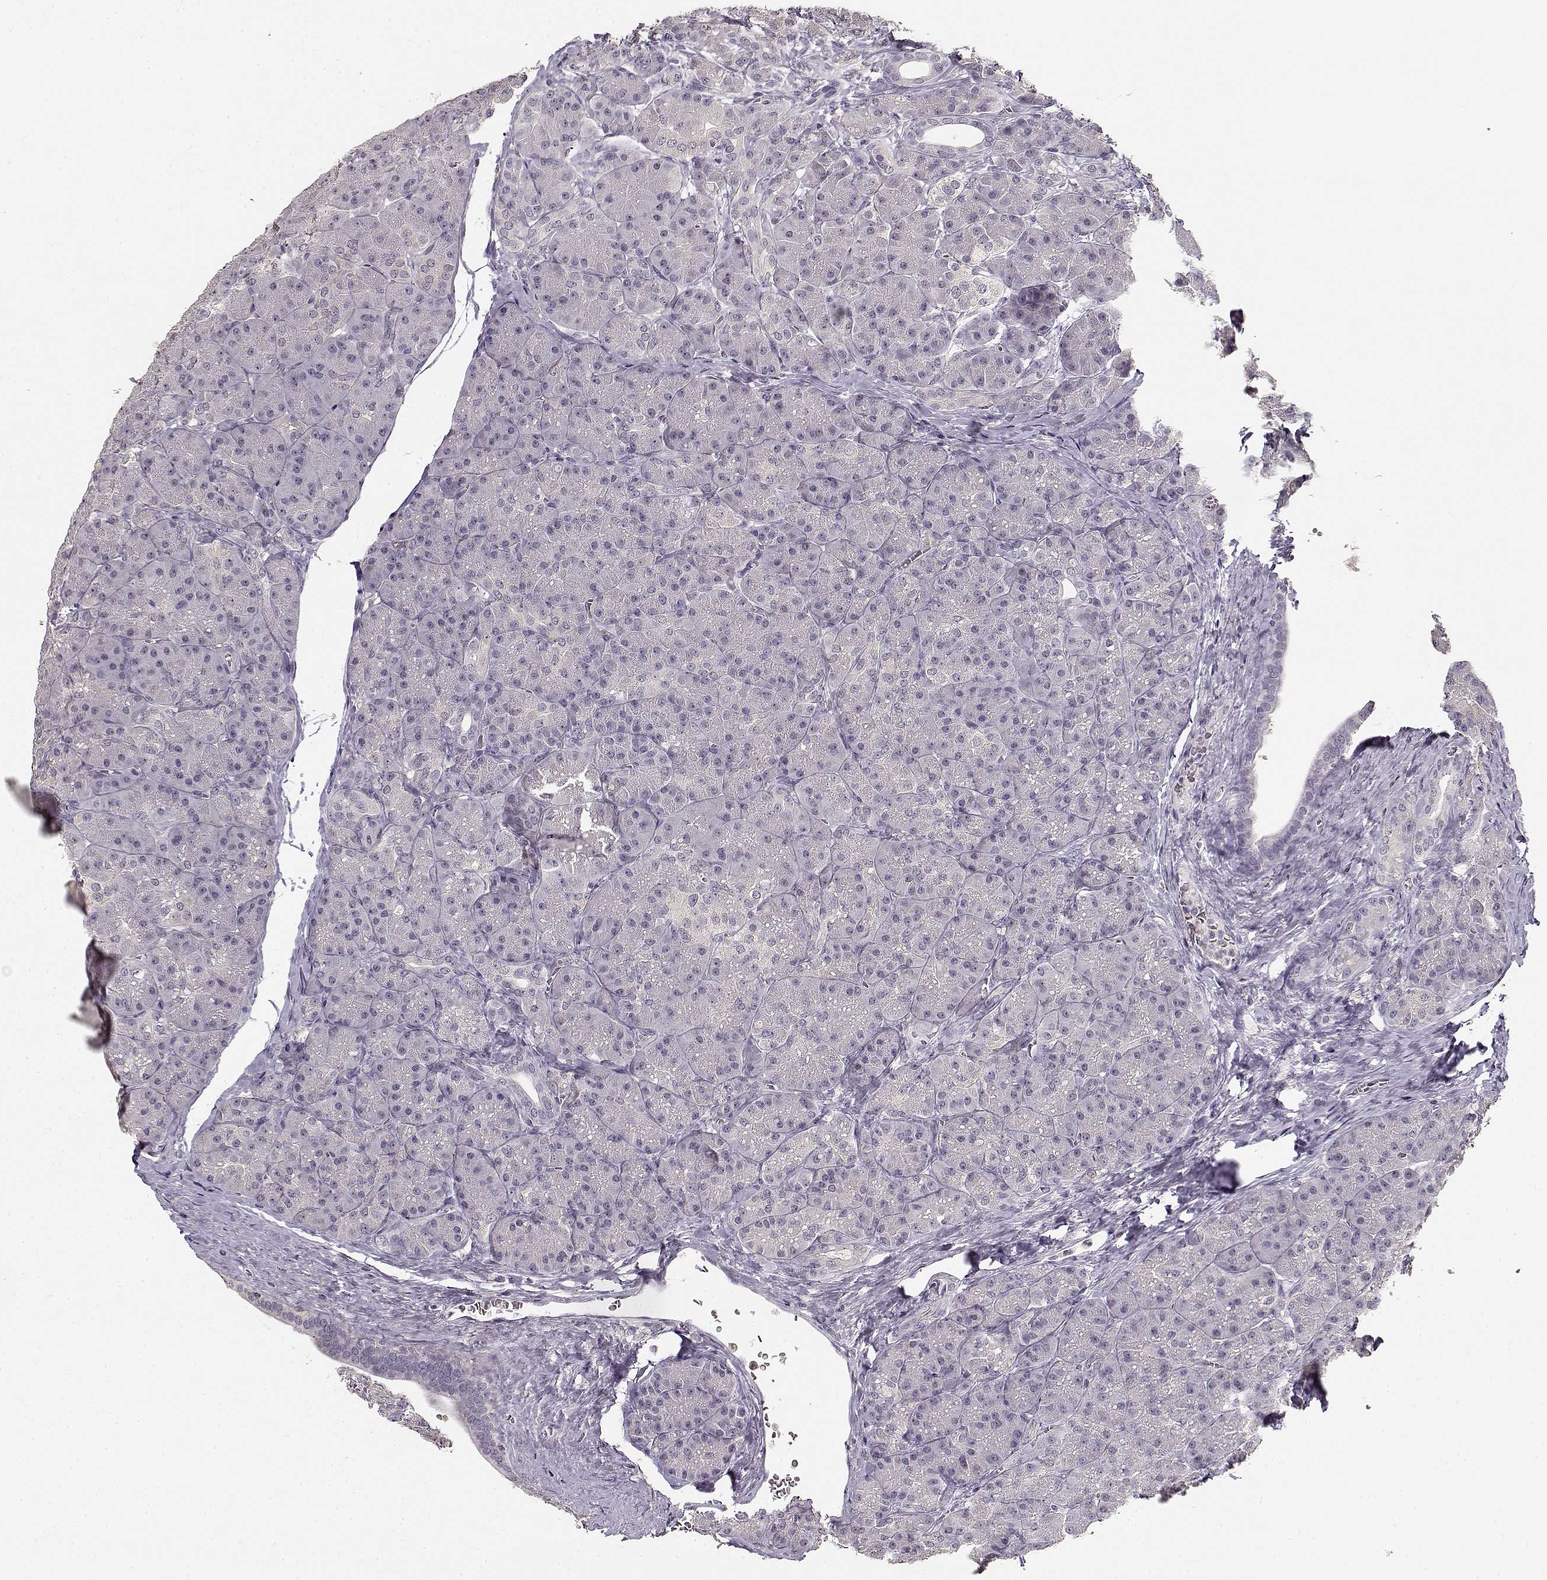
{"staining": {"intensity": "negative", "quantity": "none", "location": "none"}, "tissue": "pancreas", "cell_type": "Exocrine glandular cells", "image_type": "normal", "snomed": [{"axis": "morphology", "description": "Normal tissue, NOS"}, {"axis": "topography", "description": "Pancreas"}], "caption": "High power microscopy image of an immunohistochemistry (IHC) image of normal pancreas, revealing no significant positivity in exocrine glandular cells.", "gene": "UROC1", "patient": {"sex": "male", "age": 57}}